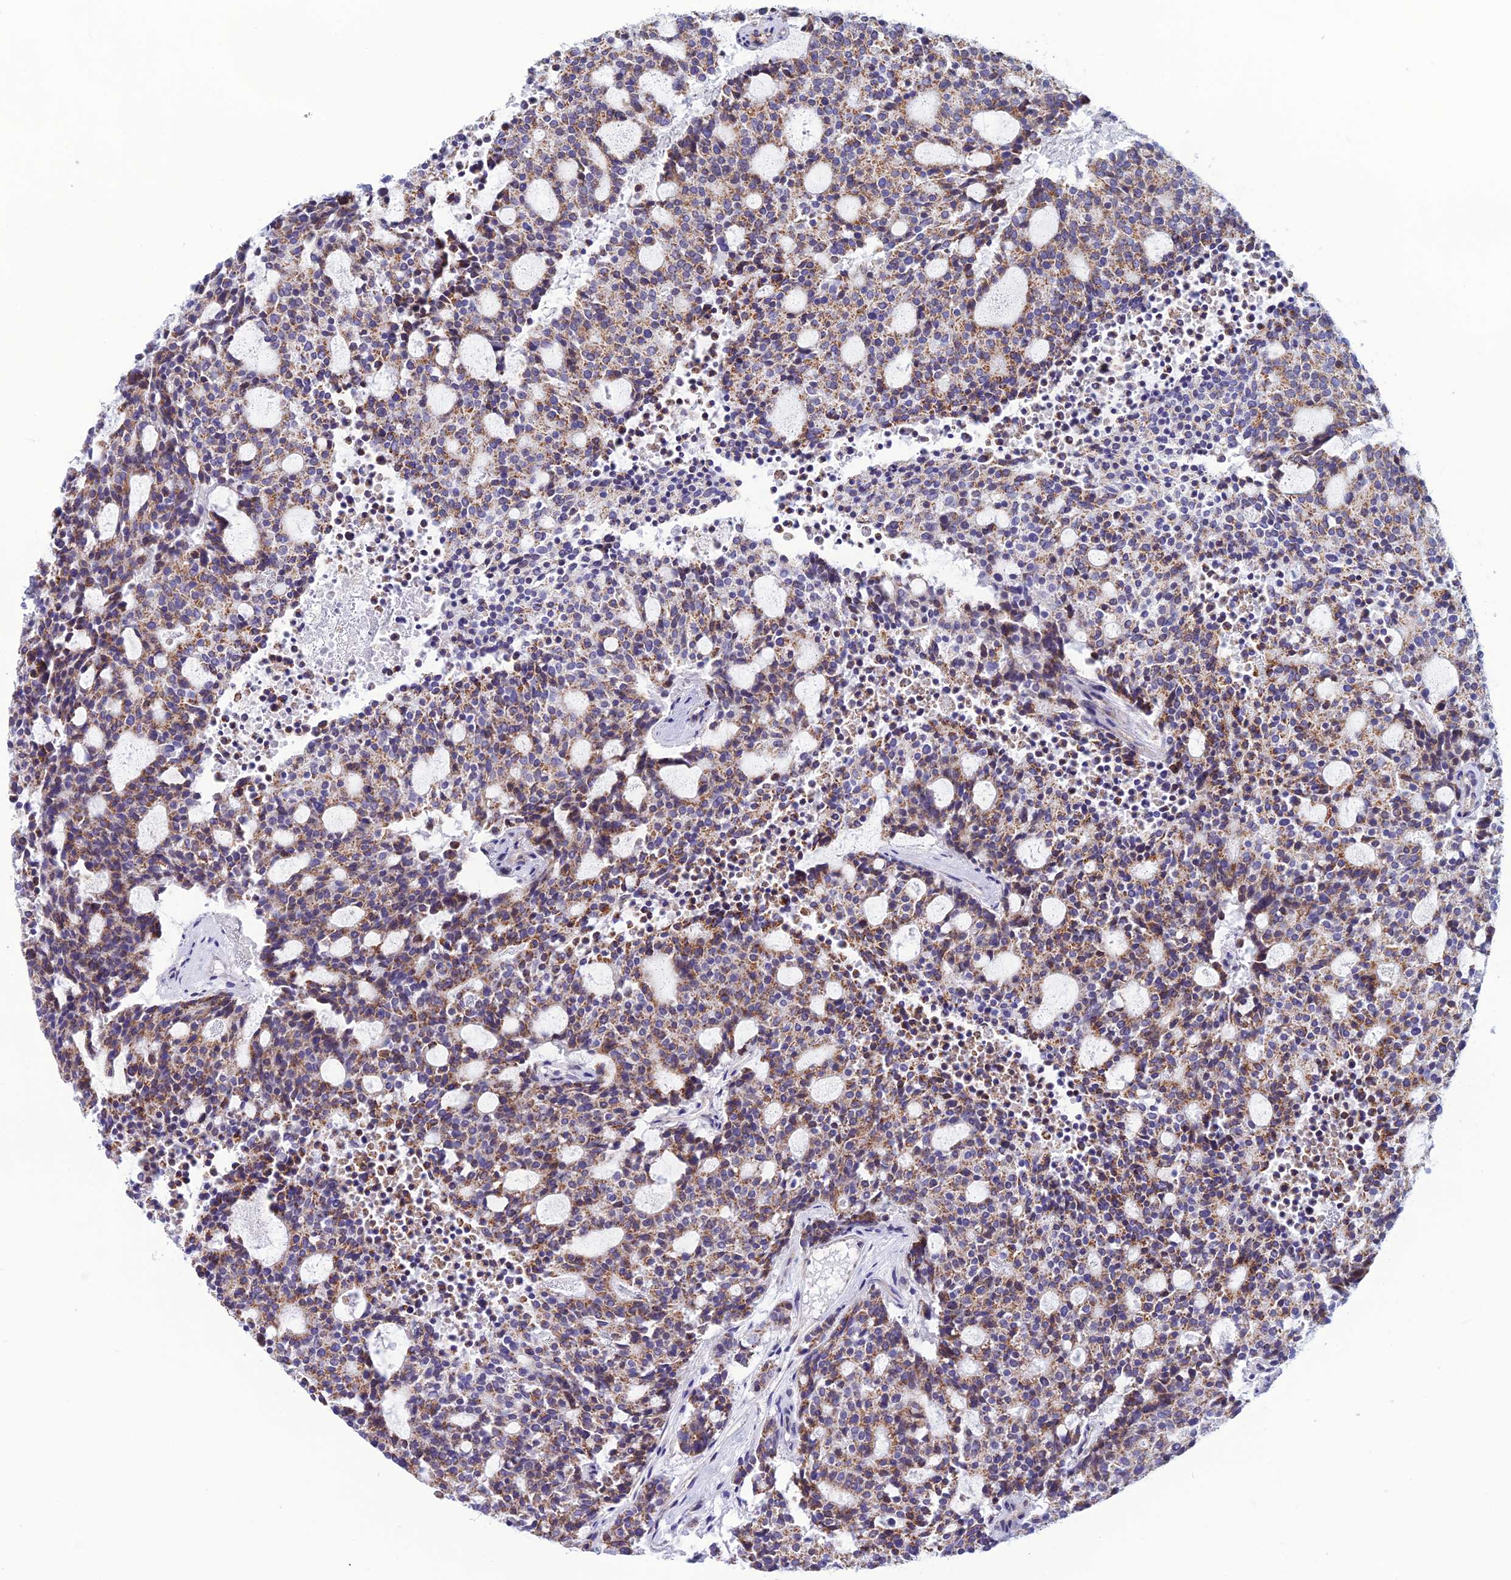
{"staining": {"intensity": "moderate", "quantity": ">75%", "location": "cytoplasmic/membranous"}, "tissue": "carcinoid", "cell_type": "Tumor cells", "image_type": "cancer", "snomed": [{"axis": "morphology", "description": "Carcinoid, malignant, NOS"}, {"axis": "topography", "description": "Pancreas"}], "caption": "Immunohistochemical staining of human carcinoid reveals medium levels of moderate cytoplasmic/membranous positivity in approximately >75% of tumor cells.", "gene": "POMGNT1", "patient": {"sex": "female", "age": 54}}